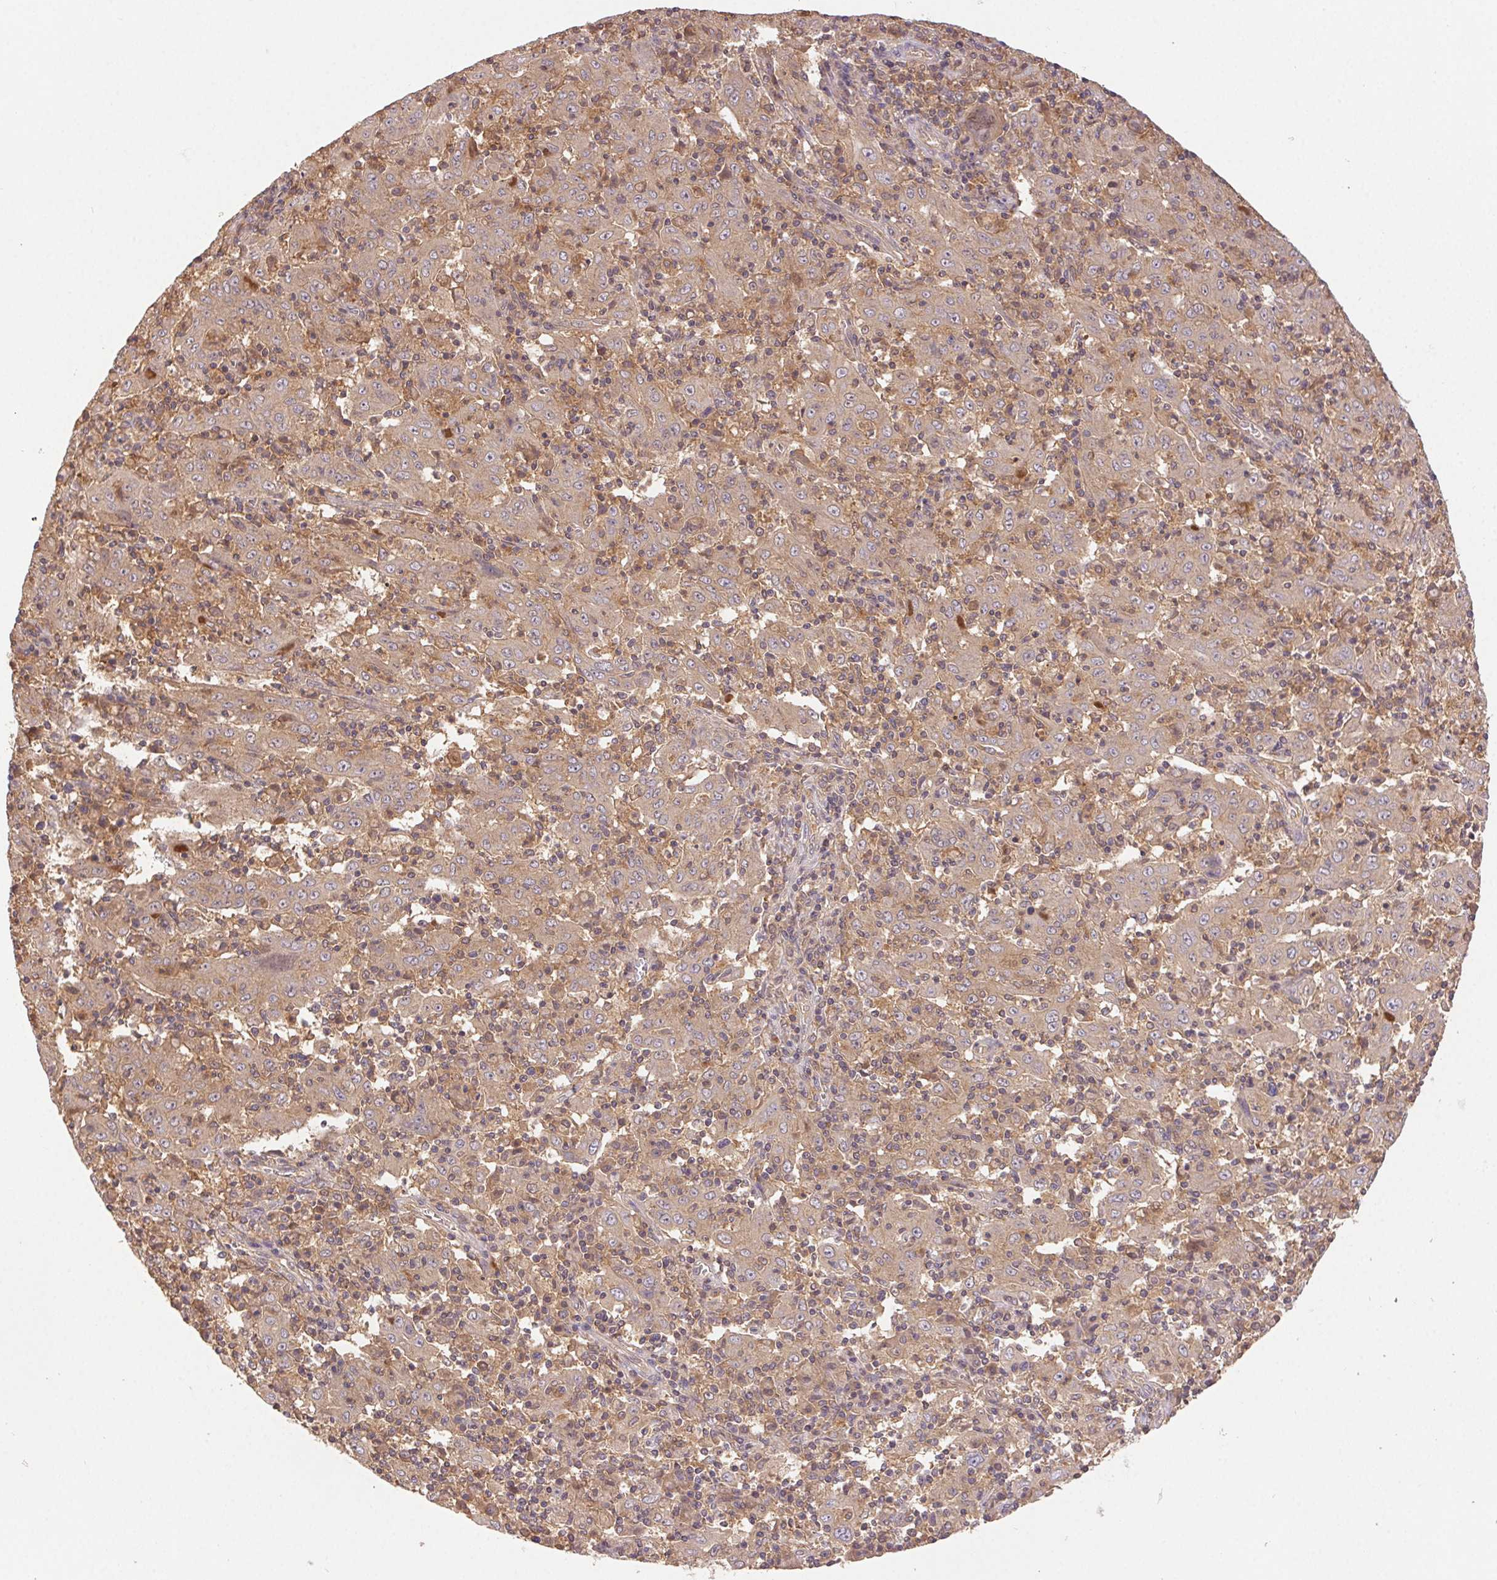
{"staining": {"intensity": "weak", "quantity": "<25%", "location": "cytoplasmic/membranous"}, "tissue": "pancreatic cancer", "cell_type": "Tumor cells", "image_type": "cancer", "snomed": [{"axis": "morphology", "description": "Adenocarcinoma, NOS"}, {"axis": "topography", "description": "Pancreas"}], "caption": "The IHC micrograph has no significant staining in tumor cells of adenocarcinoma (pancreatic) tissue.", "gene": "GDI2", "patient": {"sex": "male", "age": 63}}